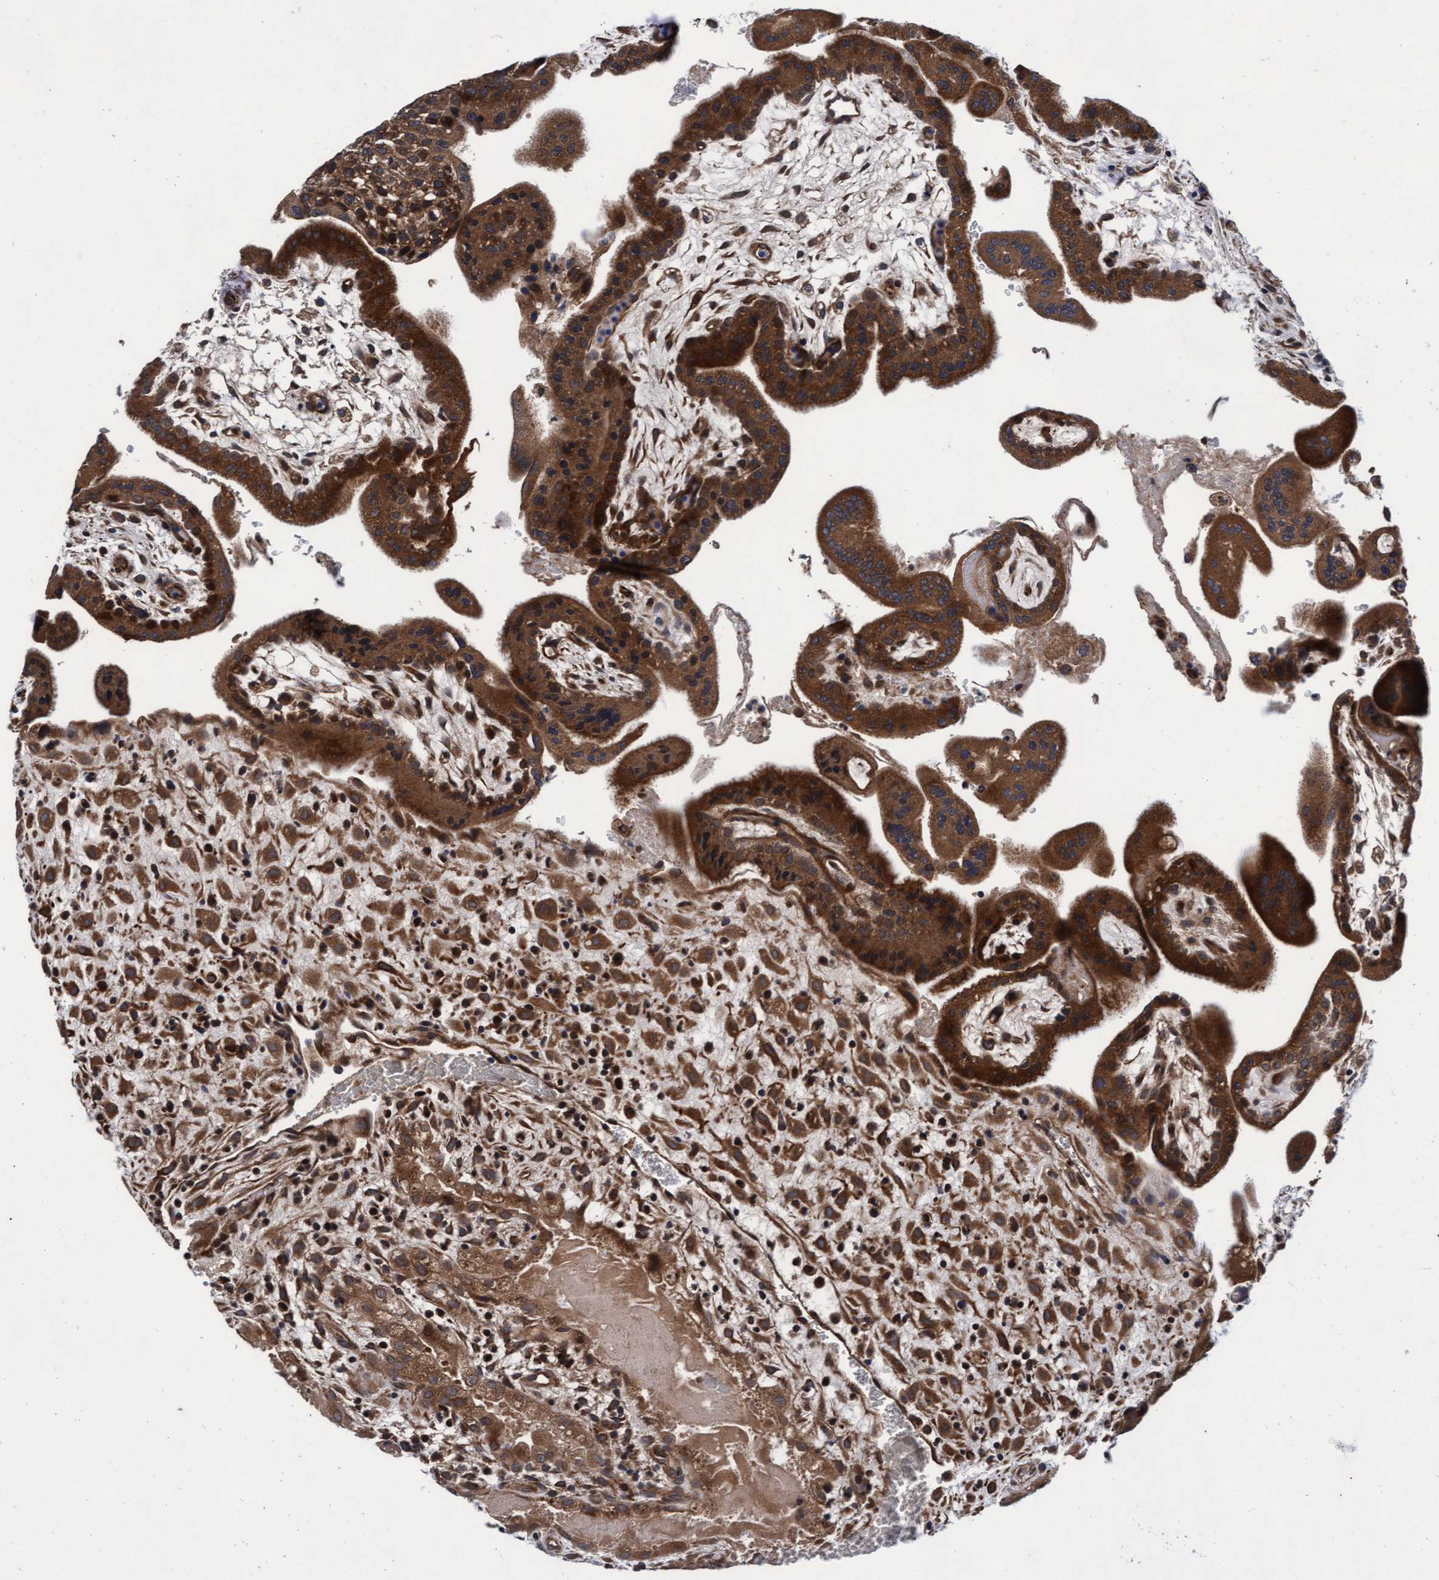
{"staining": {"intensity": "strong", "quantity": ">75%", "location": "cytoplasmic/membranous"}, "tissue": "placenta", "cell_type": "Decidual cells", "image_type": "normal", "snomed": [{"axis": "morphology", "description": "Normal tissue, NOS"}, {"axis": "topography", "description": "Placenta"}], "caption": "The photomicrograph exhibits staining of benign placenta, revealing strong cytoplasmic/membranous protein positivity (brown color) within decidual cells. Nuclei are stained in blue.", "gene": "EFCAB13", "patient": {"sex": "female", "age": 35}}